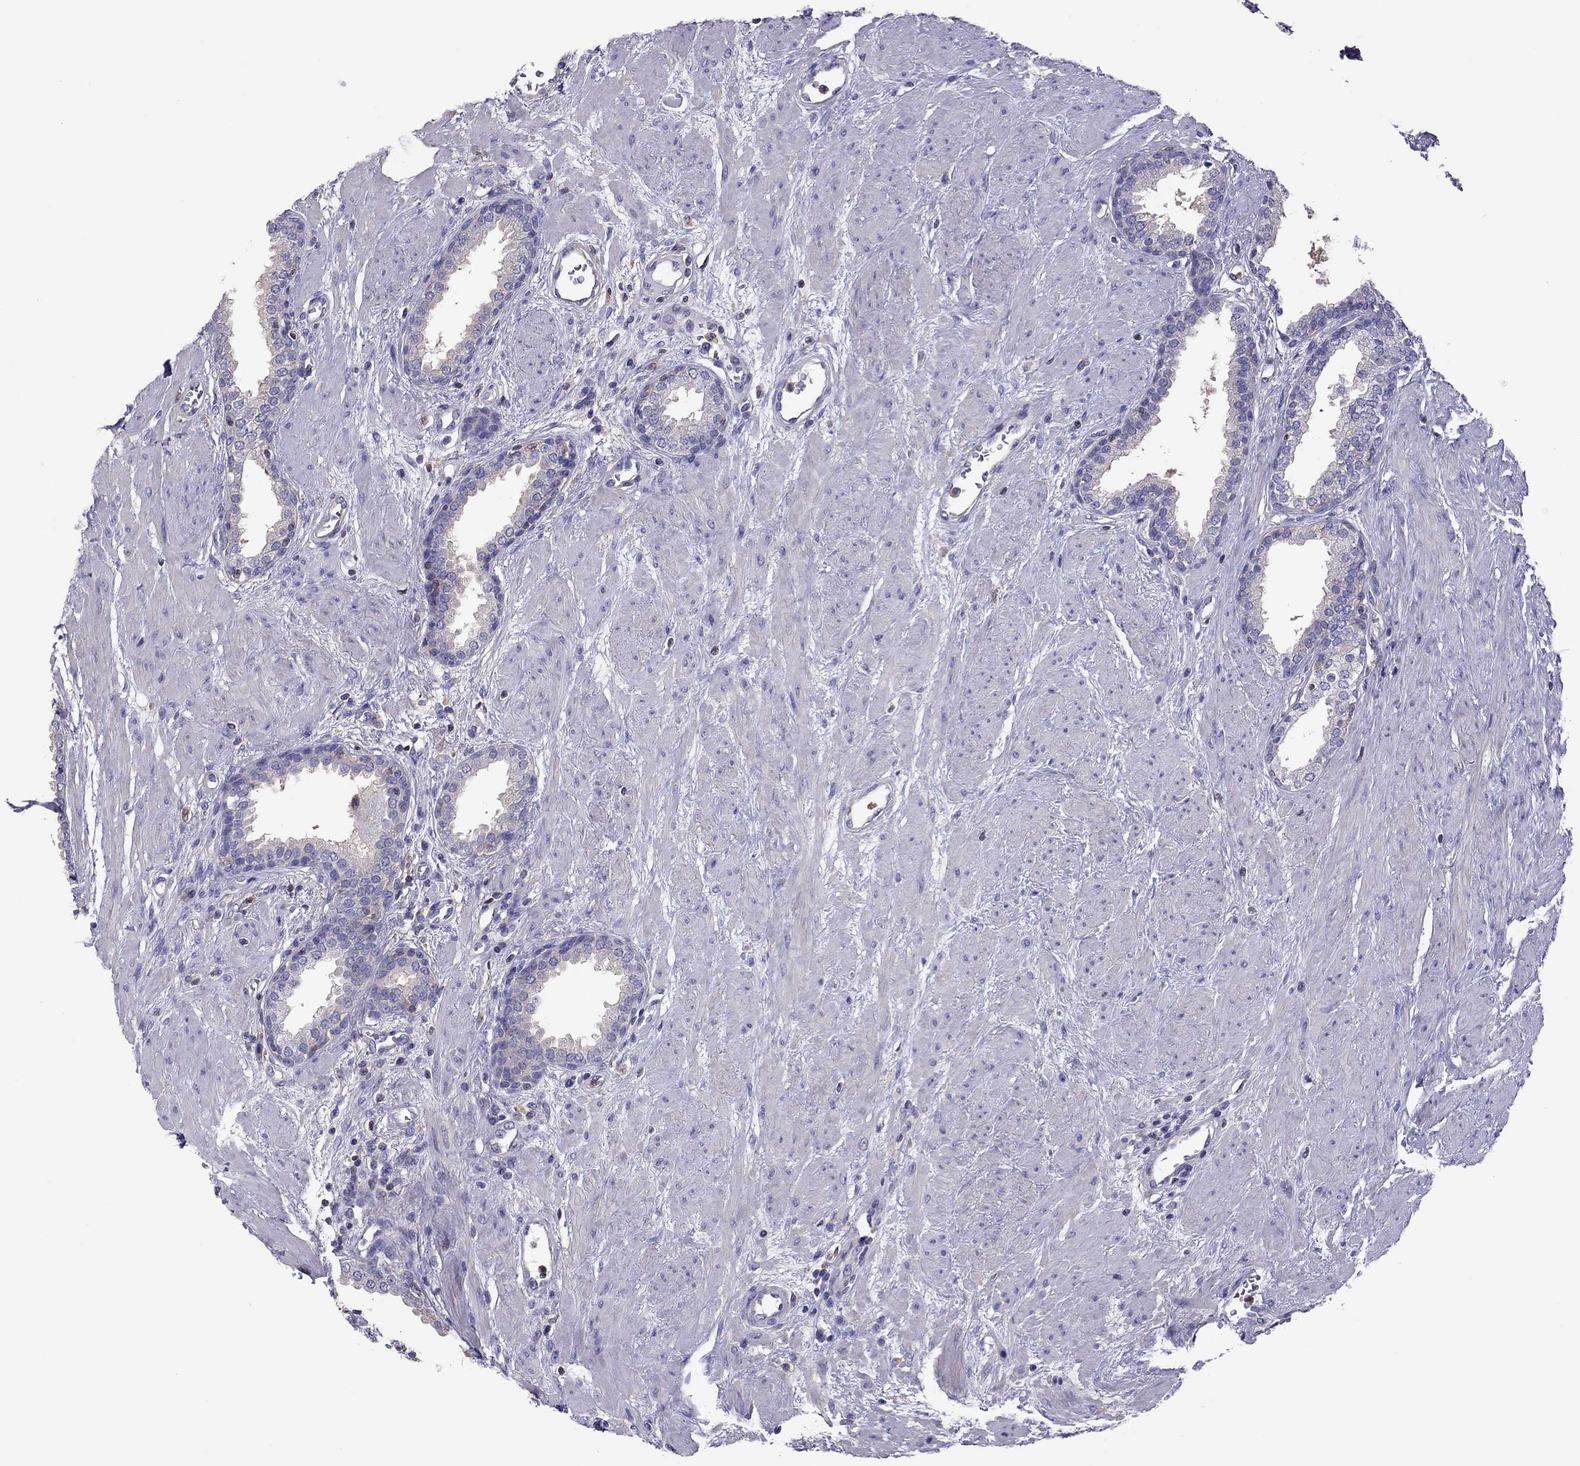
{"staining": {"intensity": "negative", "quantity": "none", "location": "none"}, "tissue": "prostate", "cell_type": "Glandular cells", "image_type": "normal", "snomed": [{"axis": "morphology", "description": "Normal tissue, NOS"}, {"axis": "topography", "description": "Prostate"}], "caption": "Glandular cells are negative for protein expression in unremarkable human prostate. The staining is performed using DAB (3,3'-diaminobenzidine) brown chromogen with nuclei counter-stained in using hematoxylin.", "gene": "TEX22", "patient": {"sex": "male", "age": 51}}